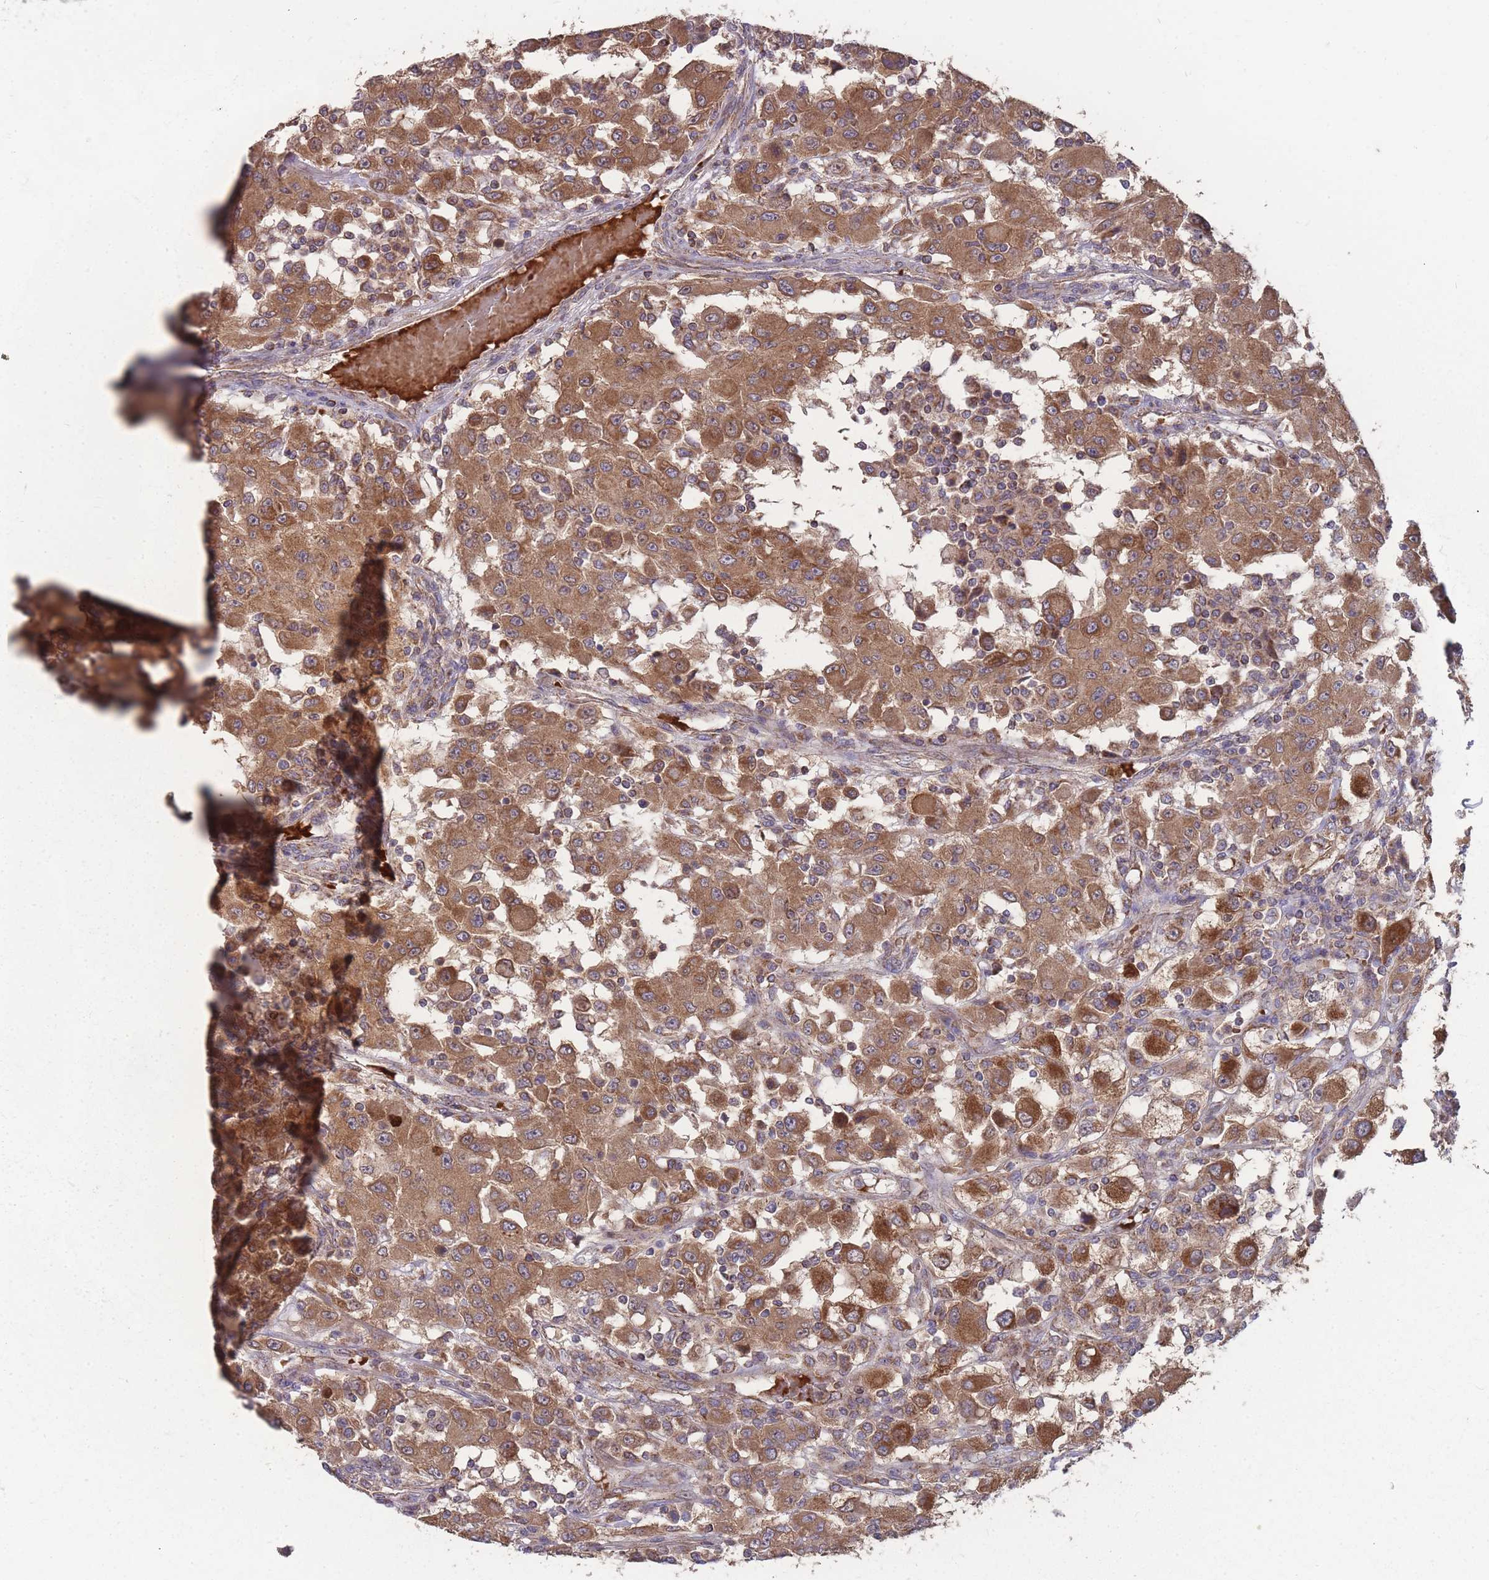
{"staining": {"intensity": "moderate", "quantity": ">75%", "location": "cytoplasmic/membranous"}, "tissue": "renal cancer", "cell_type": "Tumor cells", "image_type": "cancer", "snomed": [{"axis": "morphology", "description": "Adenocarcinoma, NOS"}, {"axis": "topography", "description": "Kidney"}], "caption": "High-magnification brightfield microscopy of adenocarcinoma (renal) stained with DAB (brown) and counterstained with hematoxylin (blue). tumor cells exhibit moderate cytoplasmic/membranous positivity is identified in approximately>75% of cells.", "gene": "SLC35B4", "patient": {"sex": "female", "age": 67}}